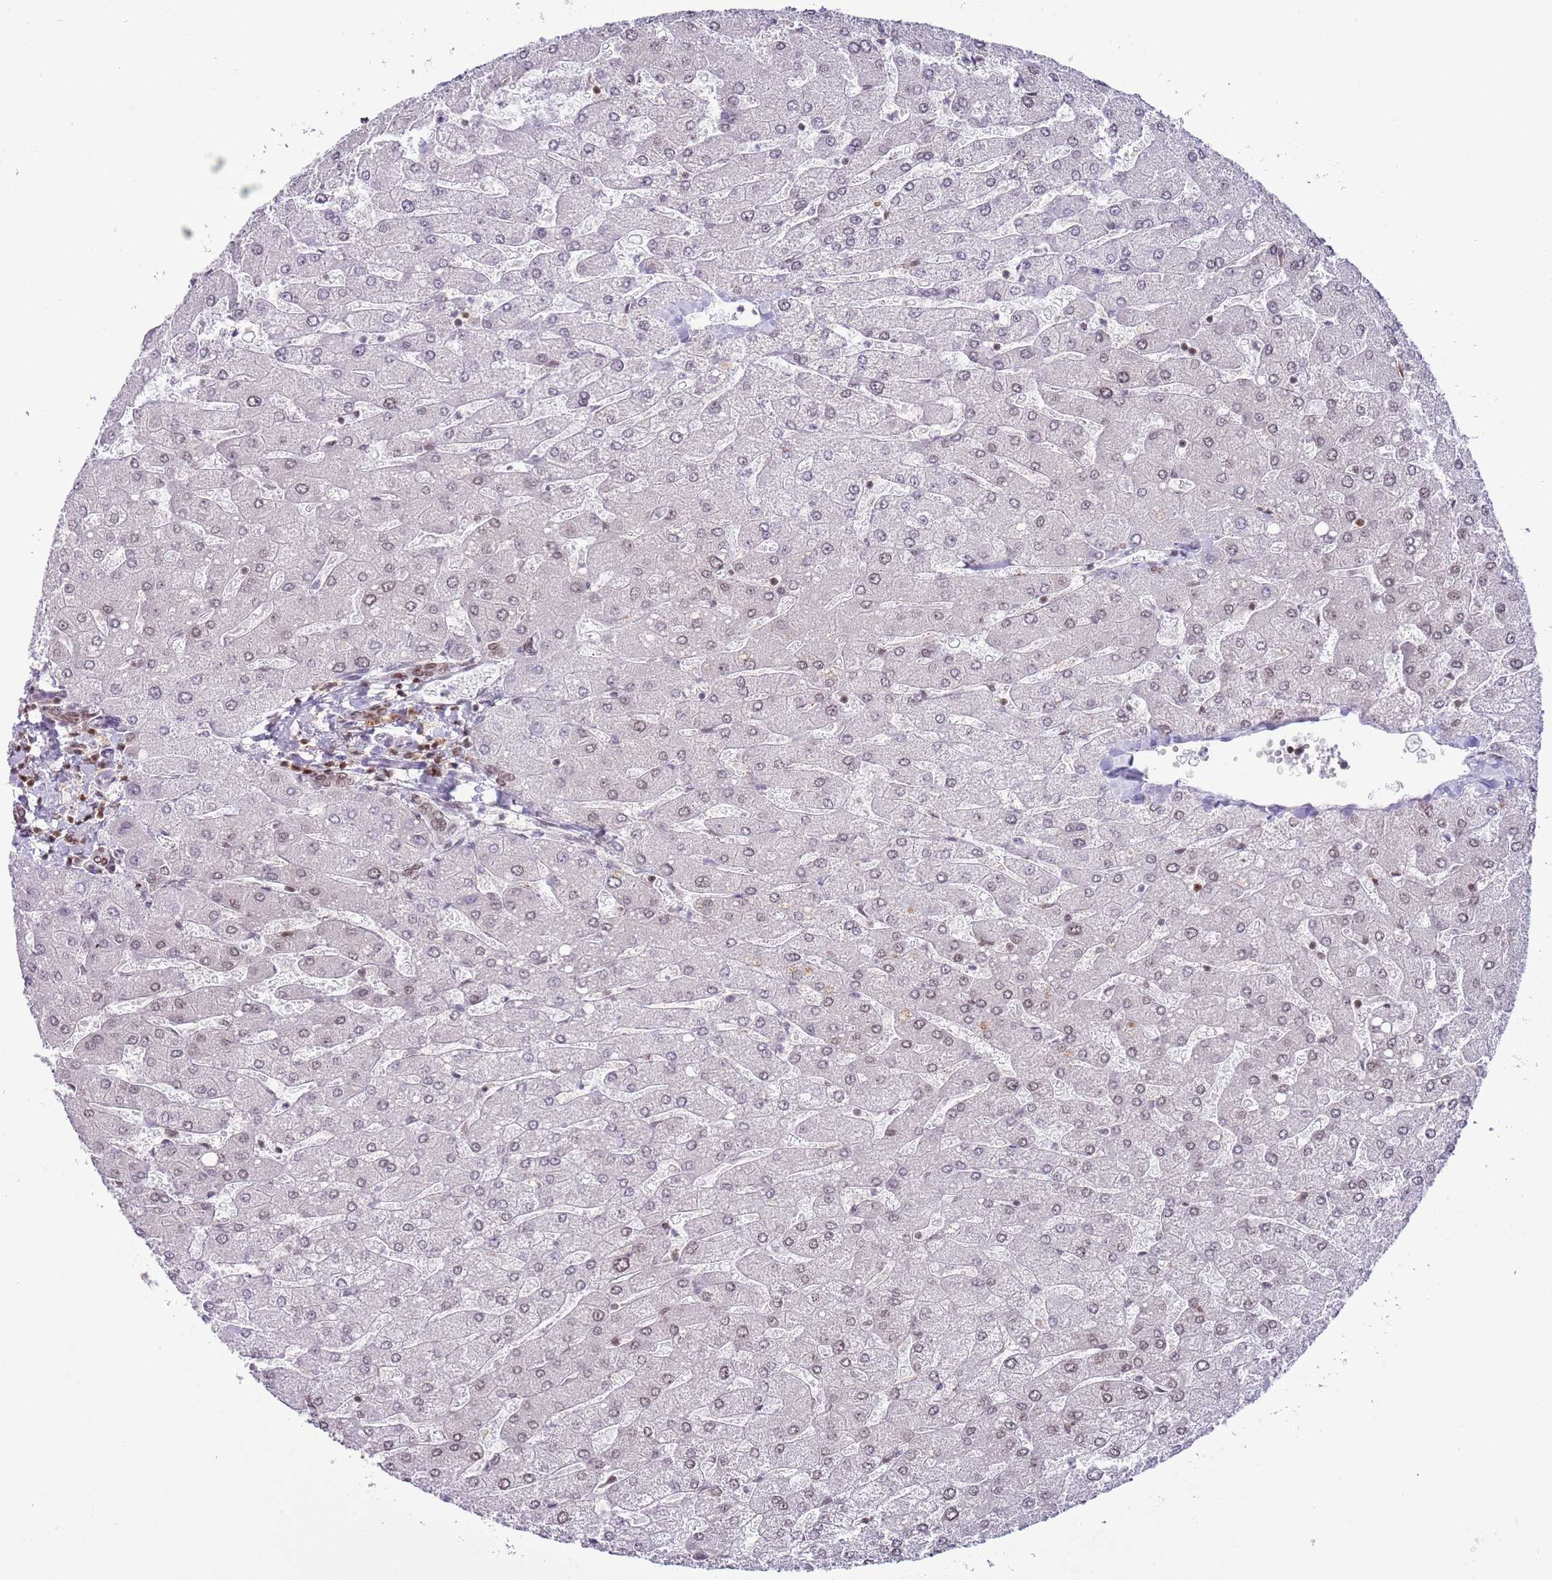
{"staining": {"intensity": "weak", "quantity": "<25%", "location": "nuclear"}, "tissue": "liver", "cell_type": "Cholangiocytes", "image_type": "normal", "snomed": [{"axis": "morphology", "description": "Normal tissue, NOS"}, {"axis": "topography", "description": "Liver"}], "caption": "Cholangiocytes show no significant protein positivity in benign liver.", "gene": "SELENOH", "patient": {"sex": "male", "age": 55}}